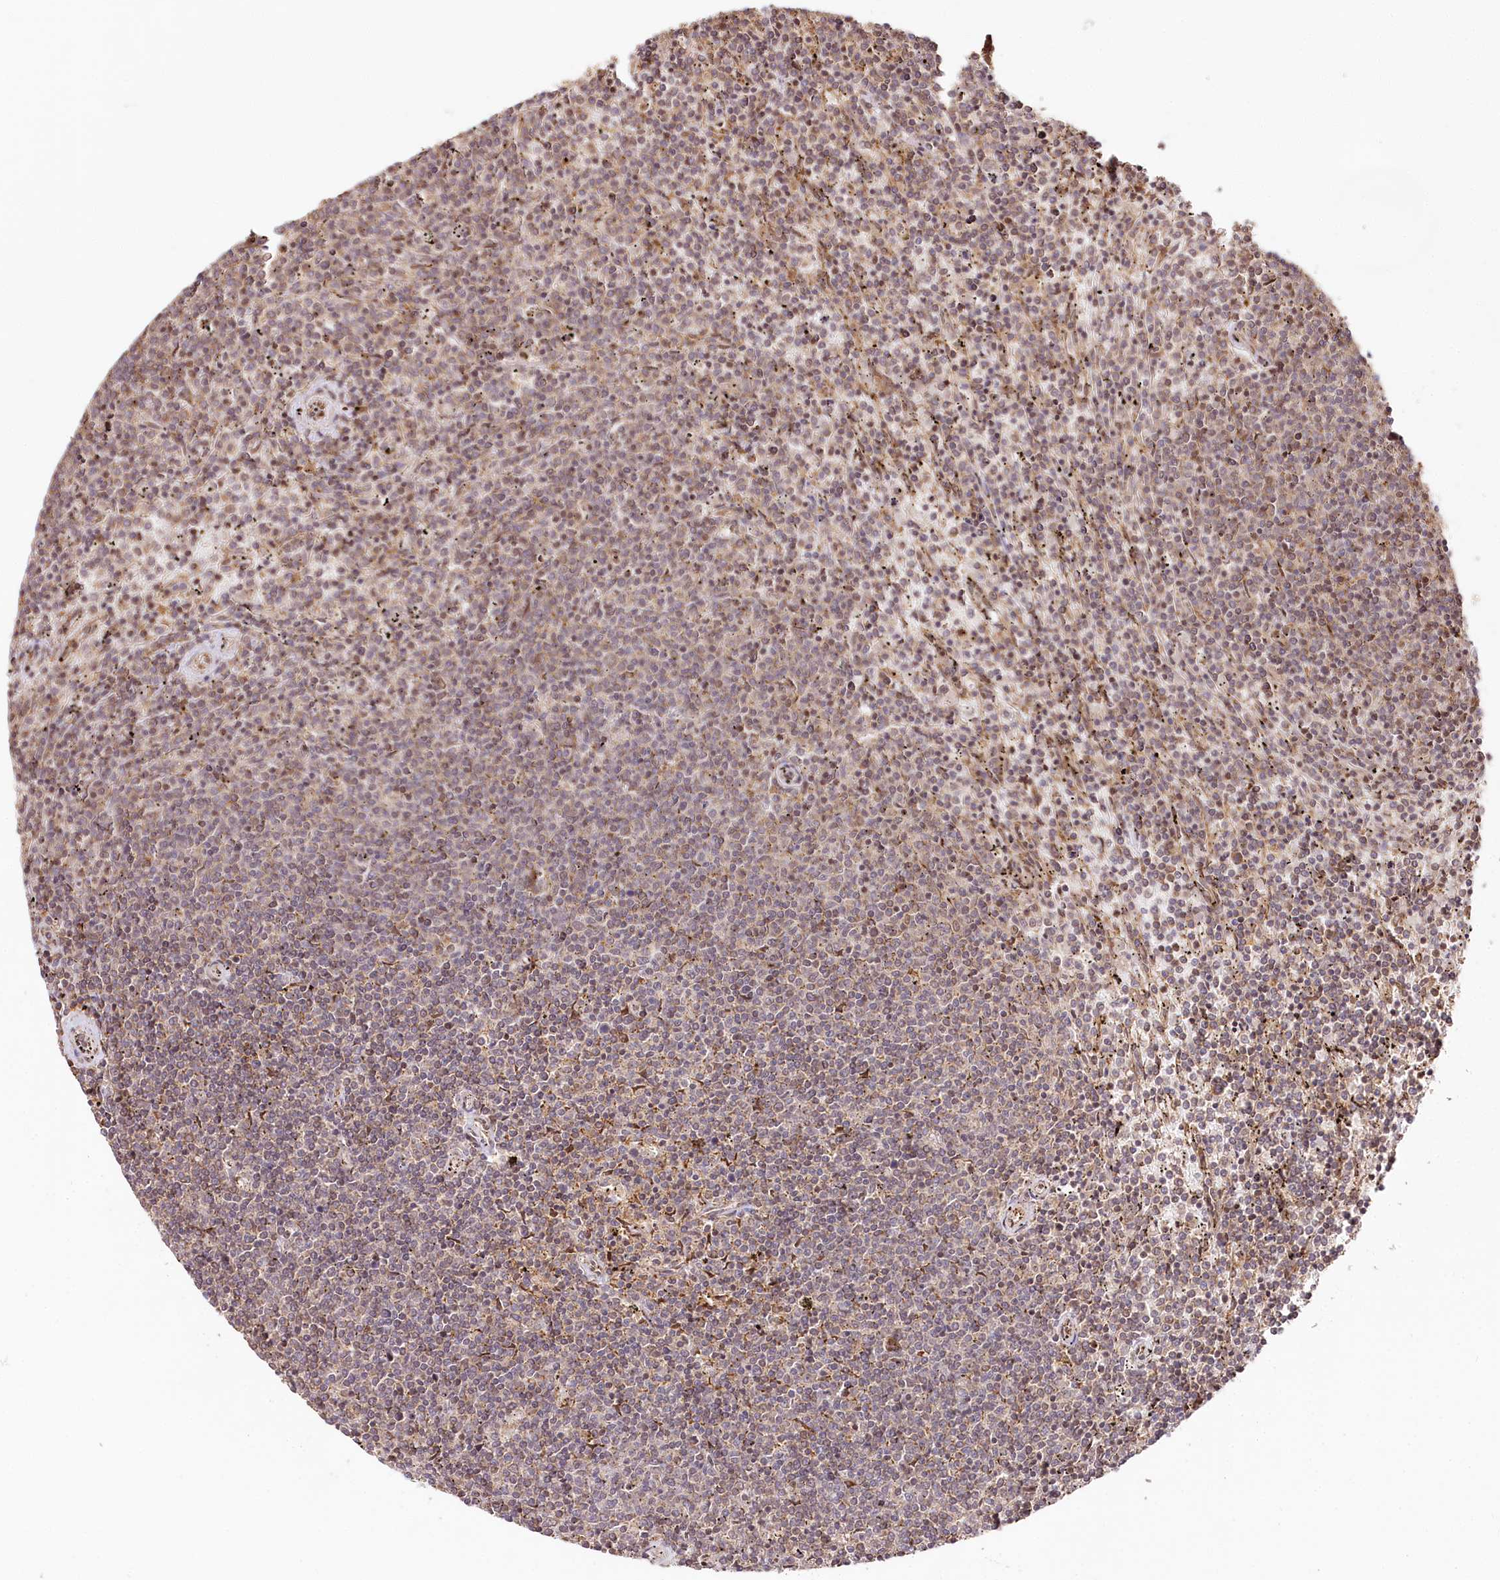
{"staining": {"intensity": "weak", "quantity": "25%-75%", "location": "cytoplasmic/membranous"}, "tissue": "lymphoma", "cell_type": "Tumor cells", "image_type": "cancer", "snomed": [{"axis": "morphology", "description": "Malignant lymphoma, non-Hodgkin's type, Low grade"}, {"axis": "topography", "description": "Spleen"}], "caption": "Immunohistochemistry (IHC) histopathology image of human lymphoma stained for a protein (brown), which demonstrates low levels of weak cytoplasmic/membranous staining in about 25%-75% of tumor cells.", "gene": "ENSG00000144785", "patient": {"sex": "female", "age": 50}}